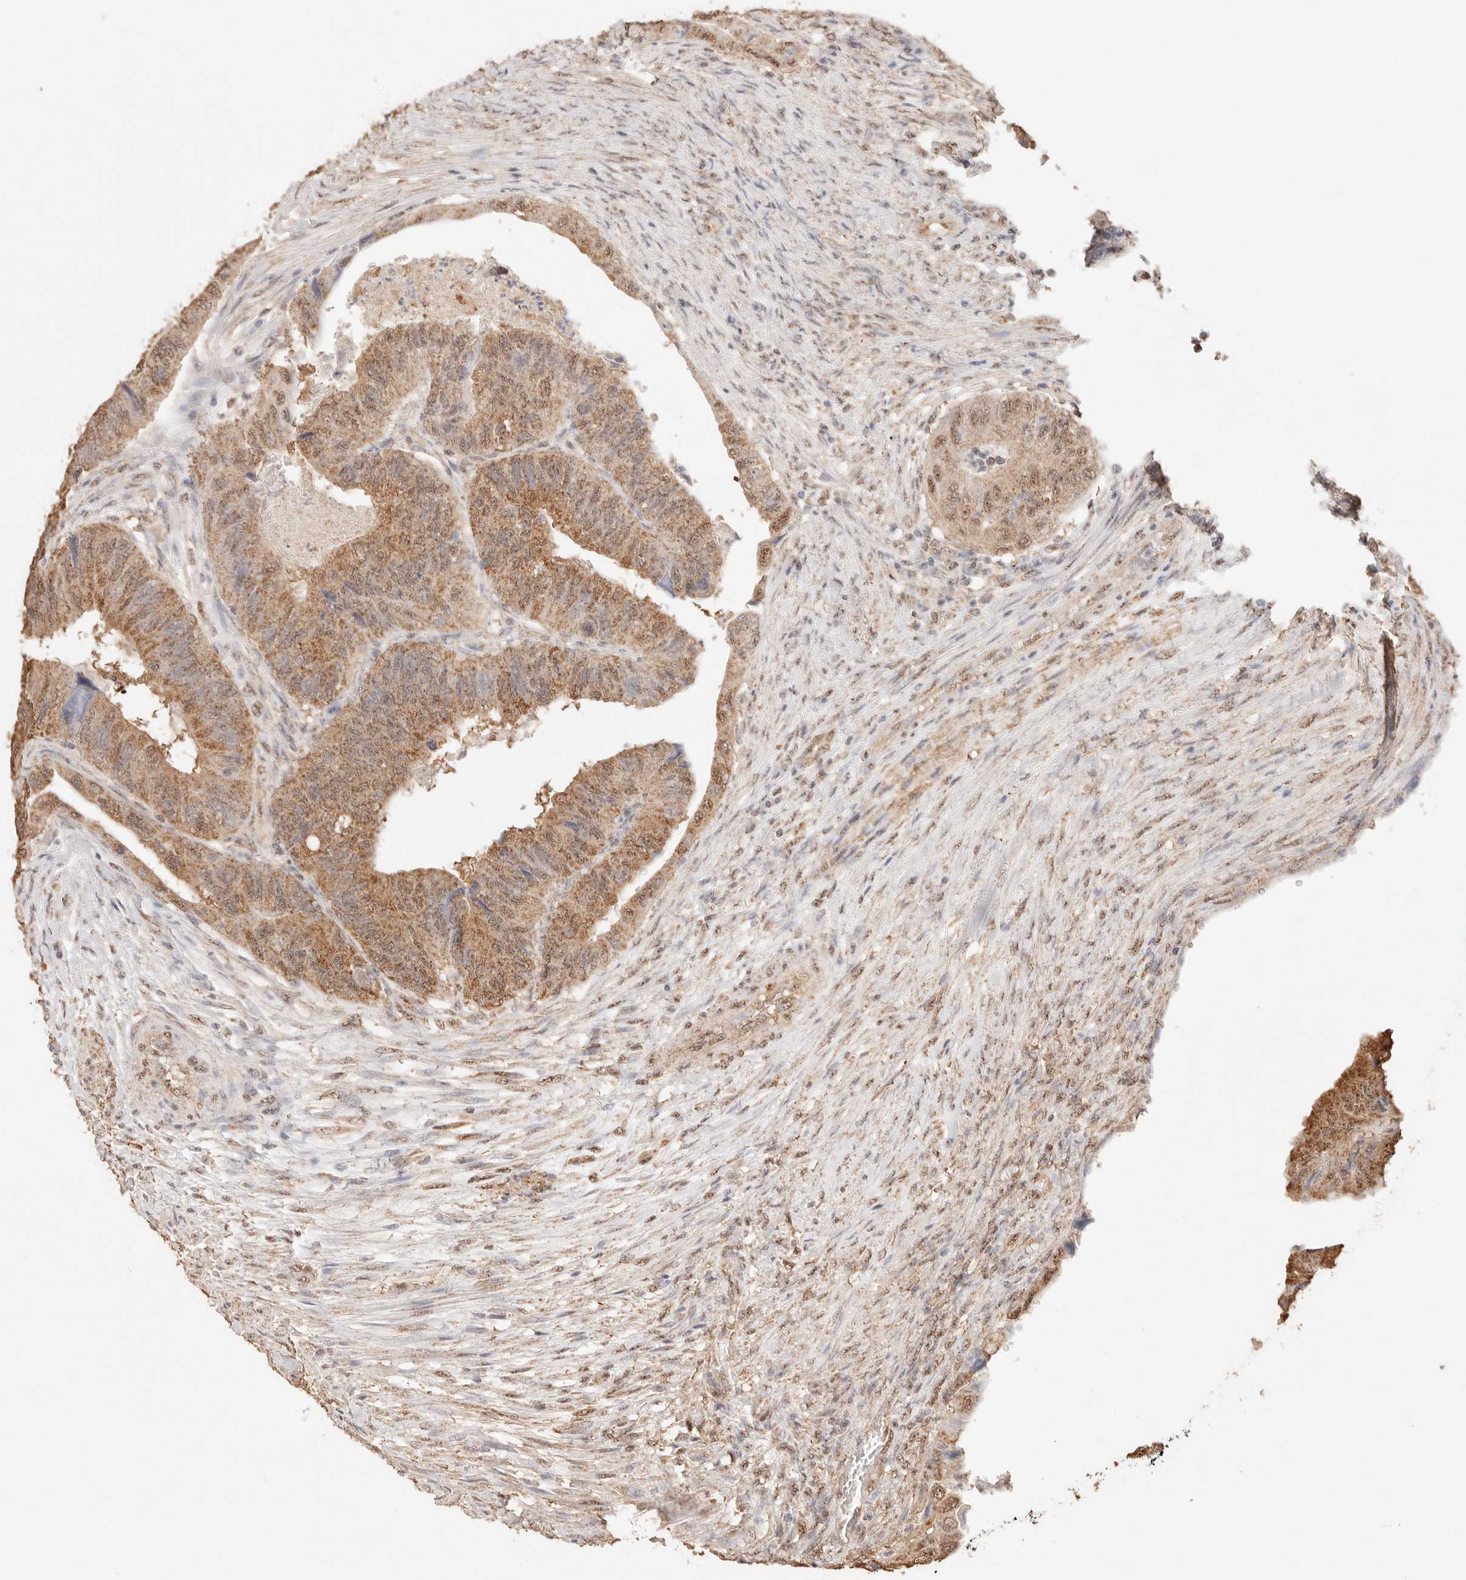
{"staining": {"intensity": "moderate", "quantity": ">75%", "location": "cytoplasmic/membranous"}, "tissue": "colorectal cancer", "cell_type": "Tumor cells", "image_type": "cancer", "snomed": [{"axis": "morphology", "description": "Adenocarcinoma, NOS"}, {"axis": "topography", "description": "Rectum"}], "caption": "This image shows immunohistochemistry staining of human colorectal cancer (adenocarcinoma), with medium moderate cytoplasmic/membranous expression in approximately >75% of tumor cells.", "gene": "IL1R2", "patient": {"sex": "male", "age": 63}}